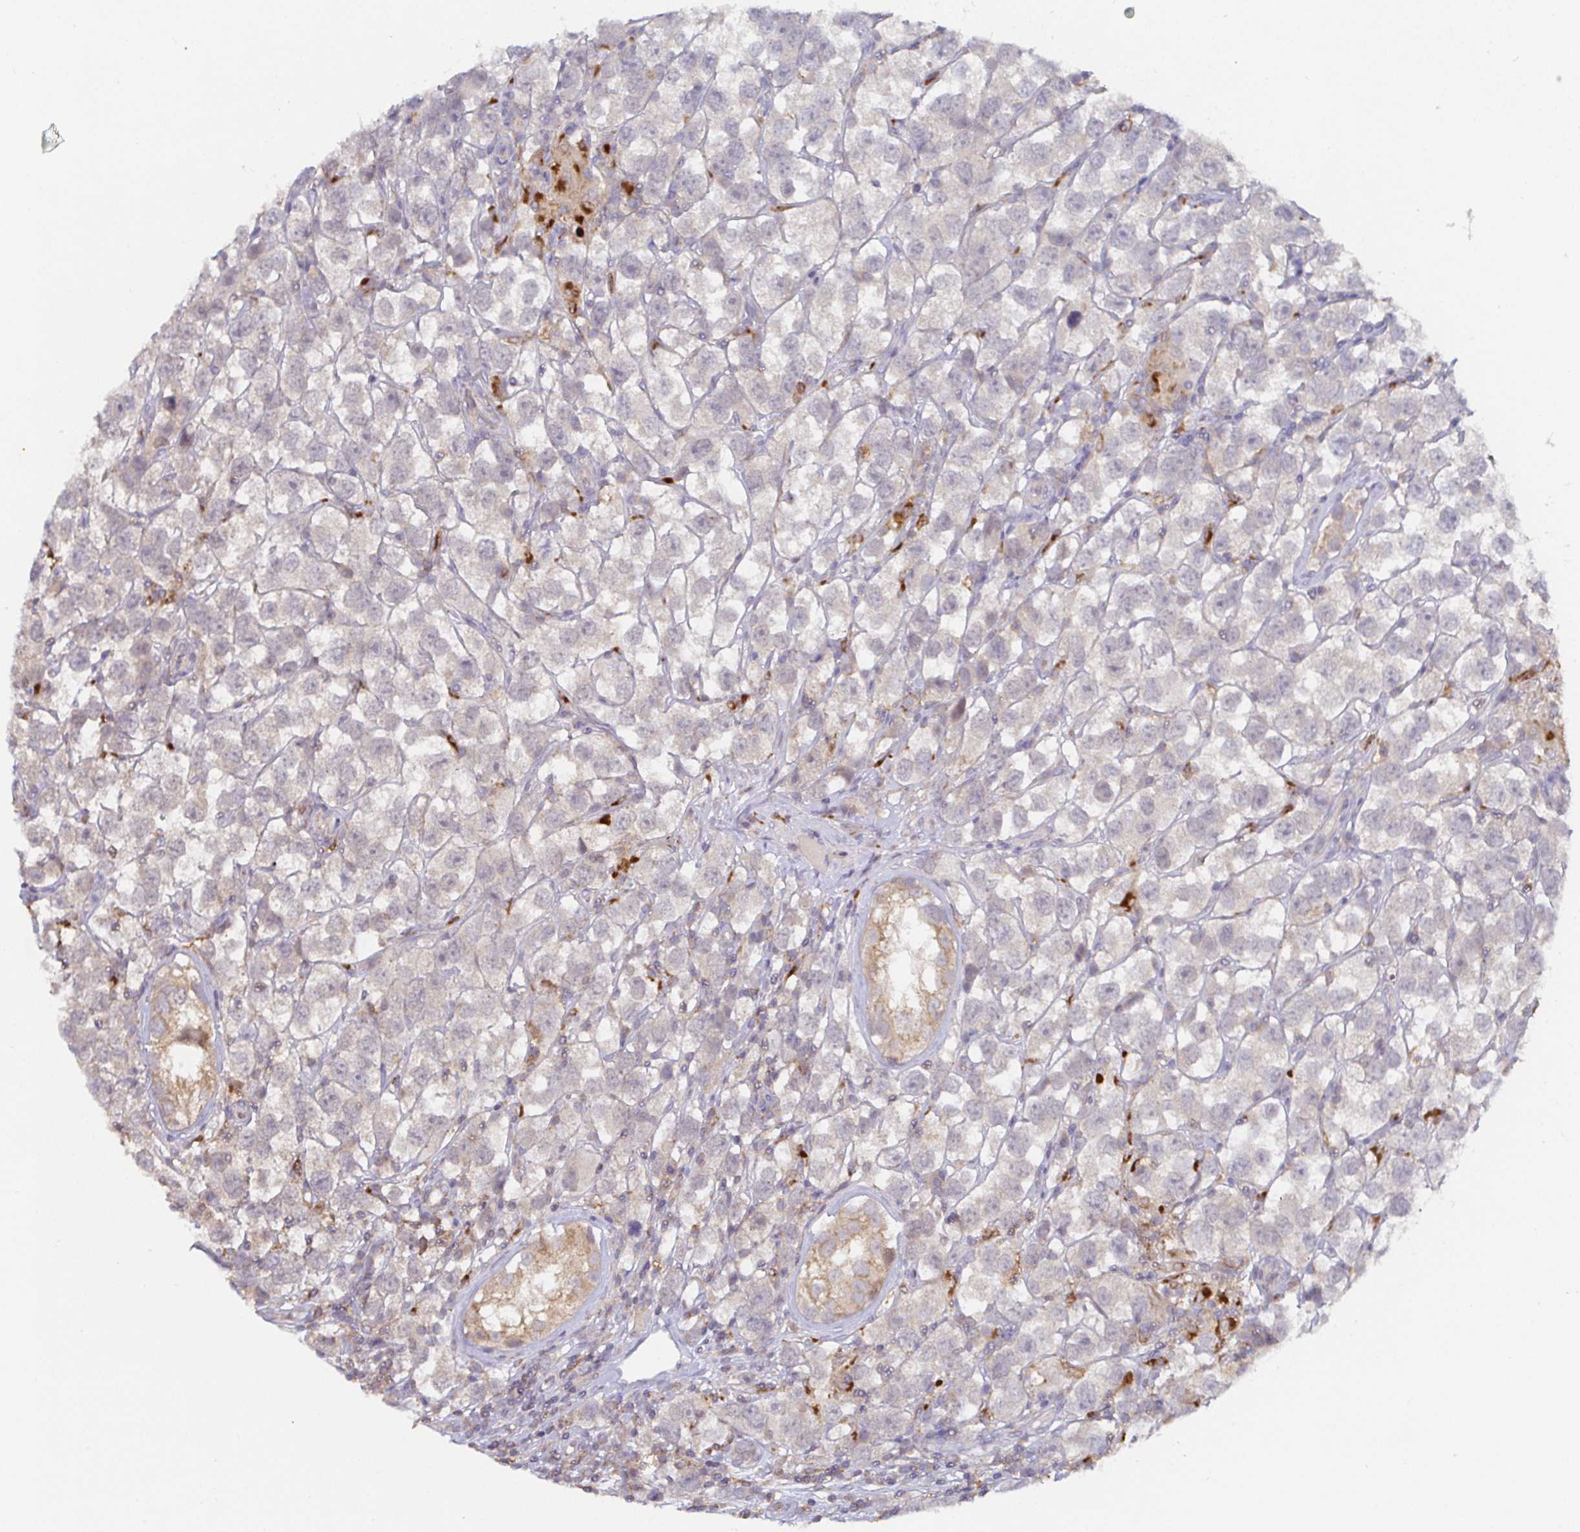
{"staining": {"intensity": "negative", "quantity": "none", "location": "none"}, "tissue": "testis cancer", "cell_type": "Tumor cells", "image_type": "cancer", "snomed": [{"axis": "morphology", "description": "Seminoma, NOS"}, {"axis": "topography", "description": "Testis"}], "caption": "Immunohistochemistry micrograph of testis cancer stained for a protein (brown), which reveals no positivity in tumor cells. (Stains: DAB (3,3'-diaminobenzidine) IHC with hematoxylin counter stain, Microscopy: brightfield microscopy at high magnification).", "gene": "CDH18", "patient": {"sex": "male", "age": 26}}